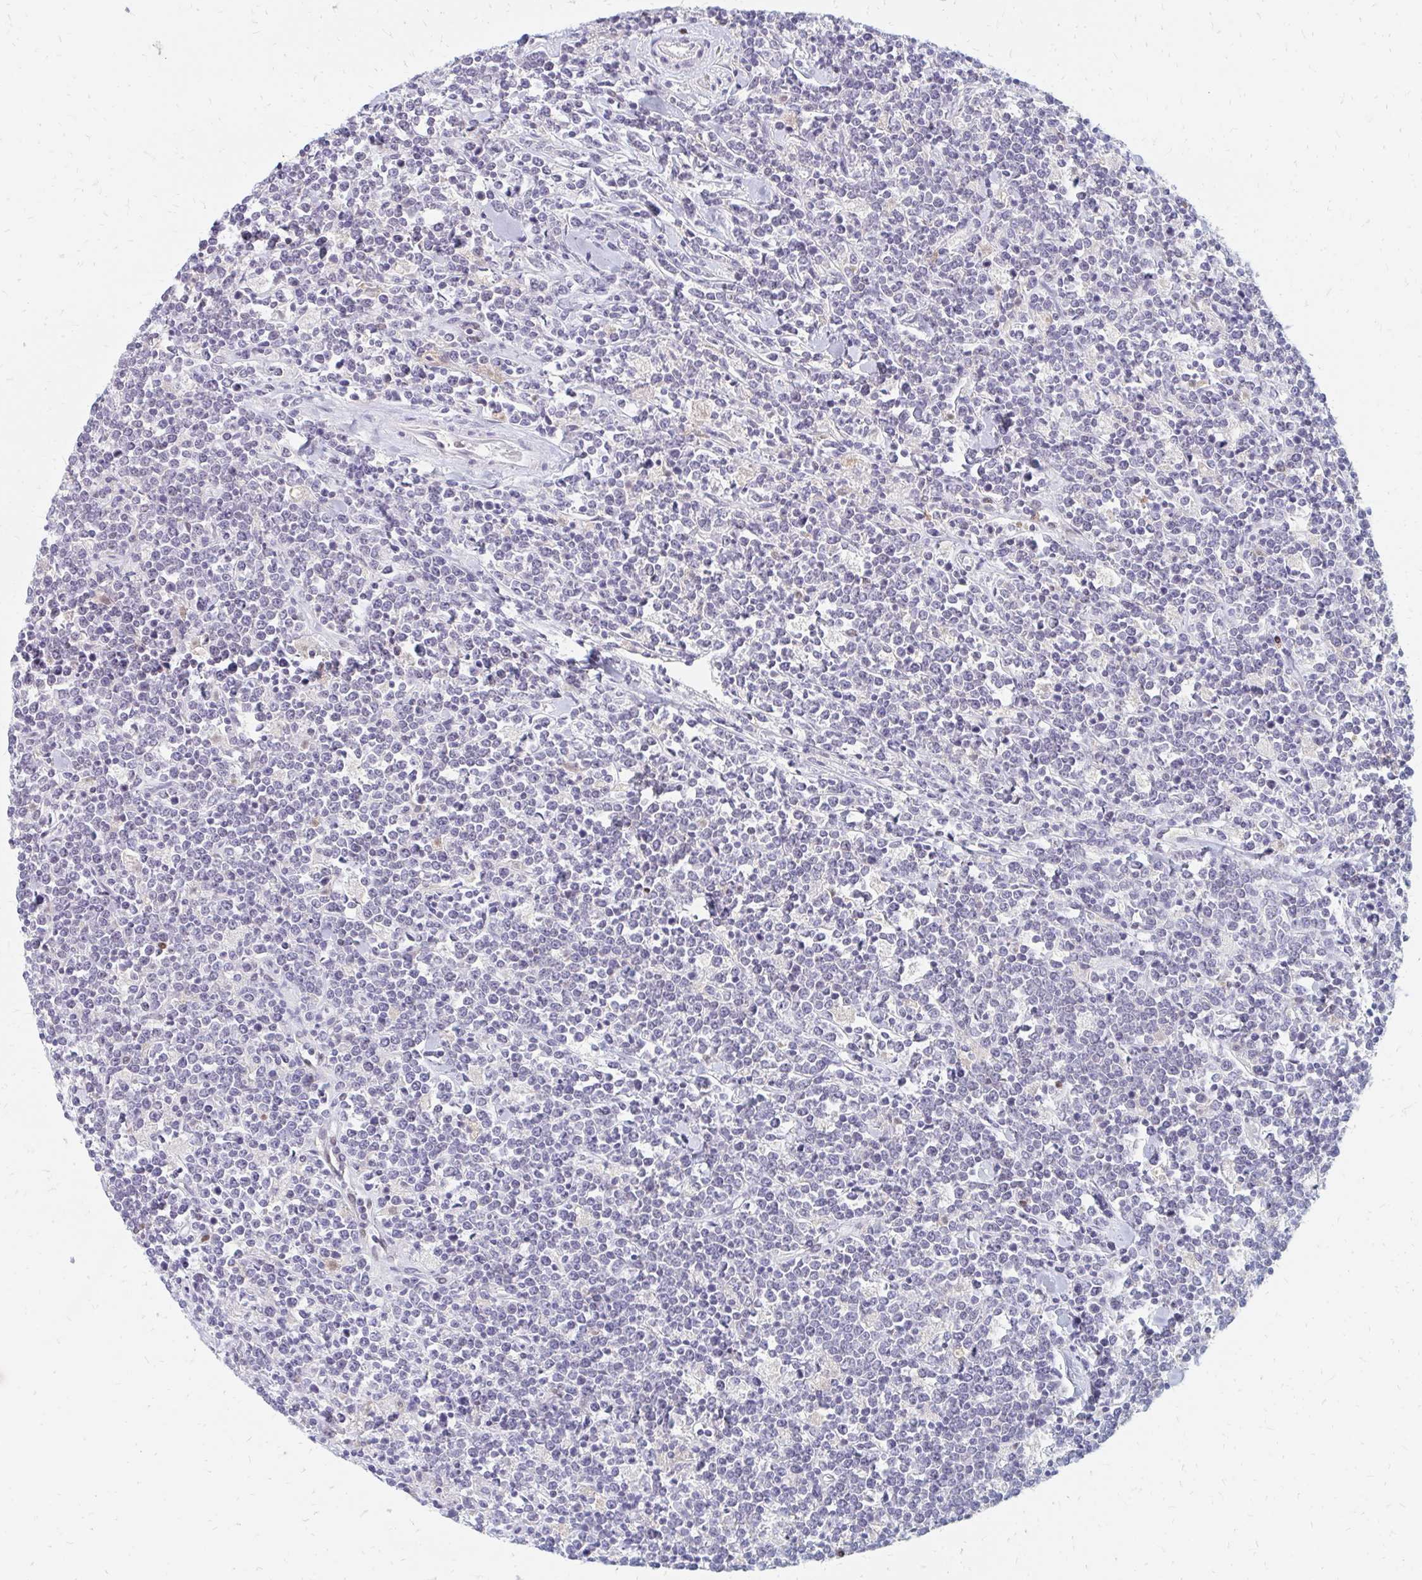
{"staining": {"intensity": "negative", "quantity": "none", "location": "none"}, "tissue": "lymphoma", "cell_type": "Tumor cells", "image_type": "cancer", "snomed": [{"axis": "morphology", "description": "Malignant lymphoma, non-Hodgkin's type, High grade"}, {"axis": "topography", "description": "Small intestine"}, {"axis": "topography", "description": "Colon"}], "caption": "Tumor cells show no significant positivity in lymphoma.", "gene": "PLK3", "patient": {"sex": "male", "age": 8}}